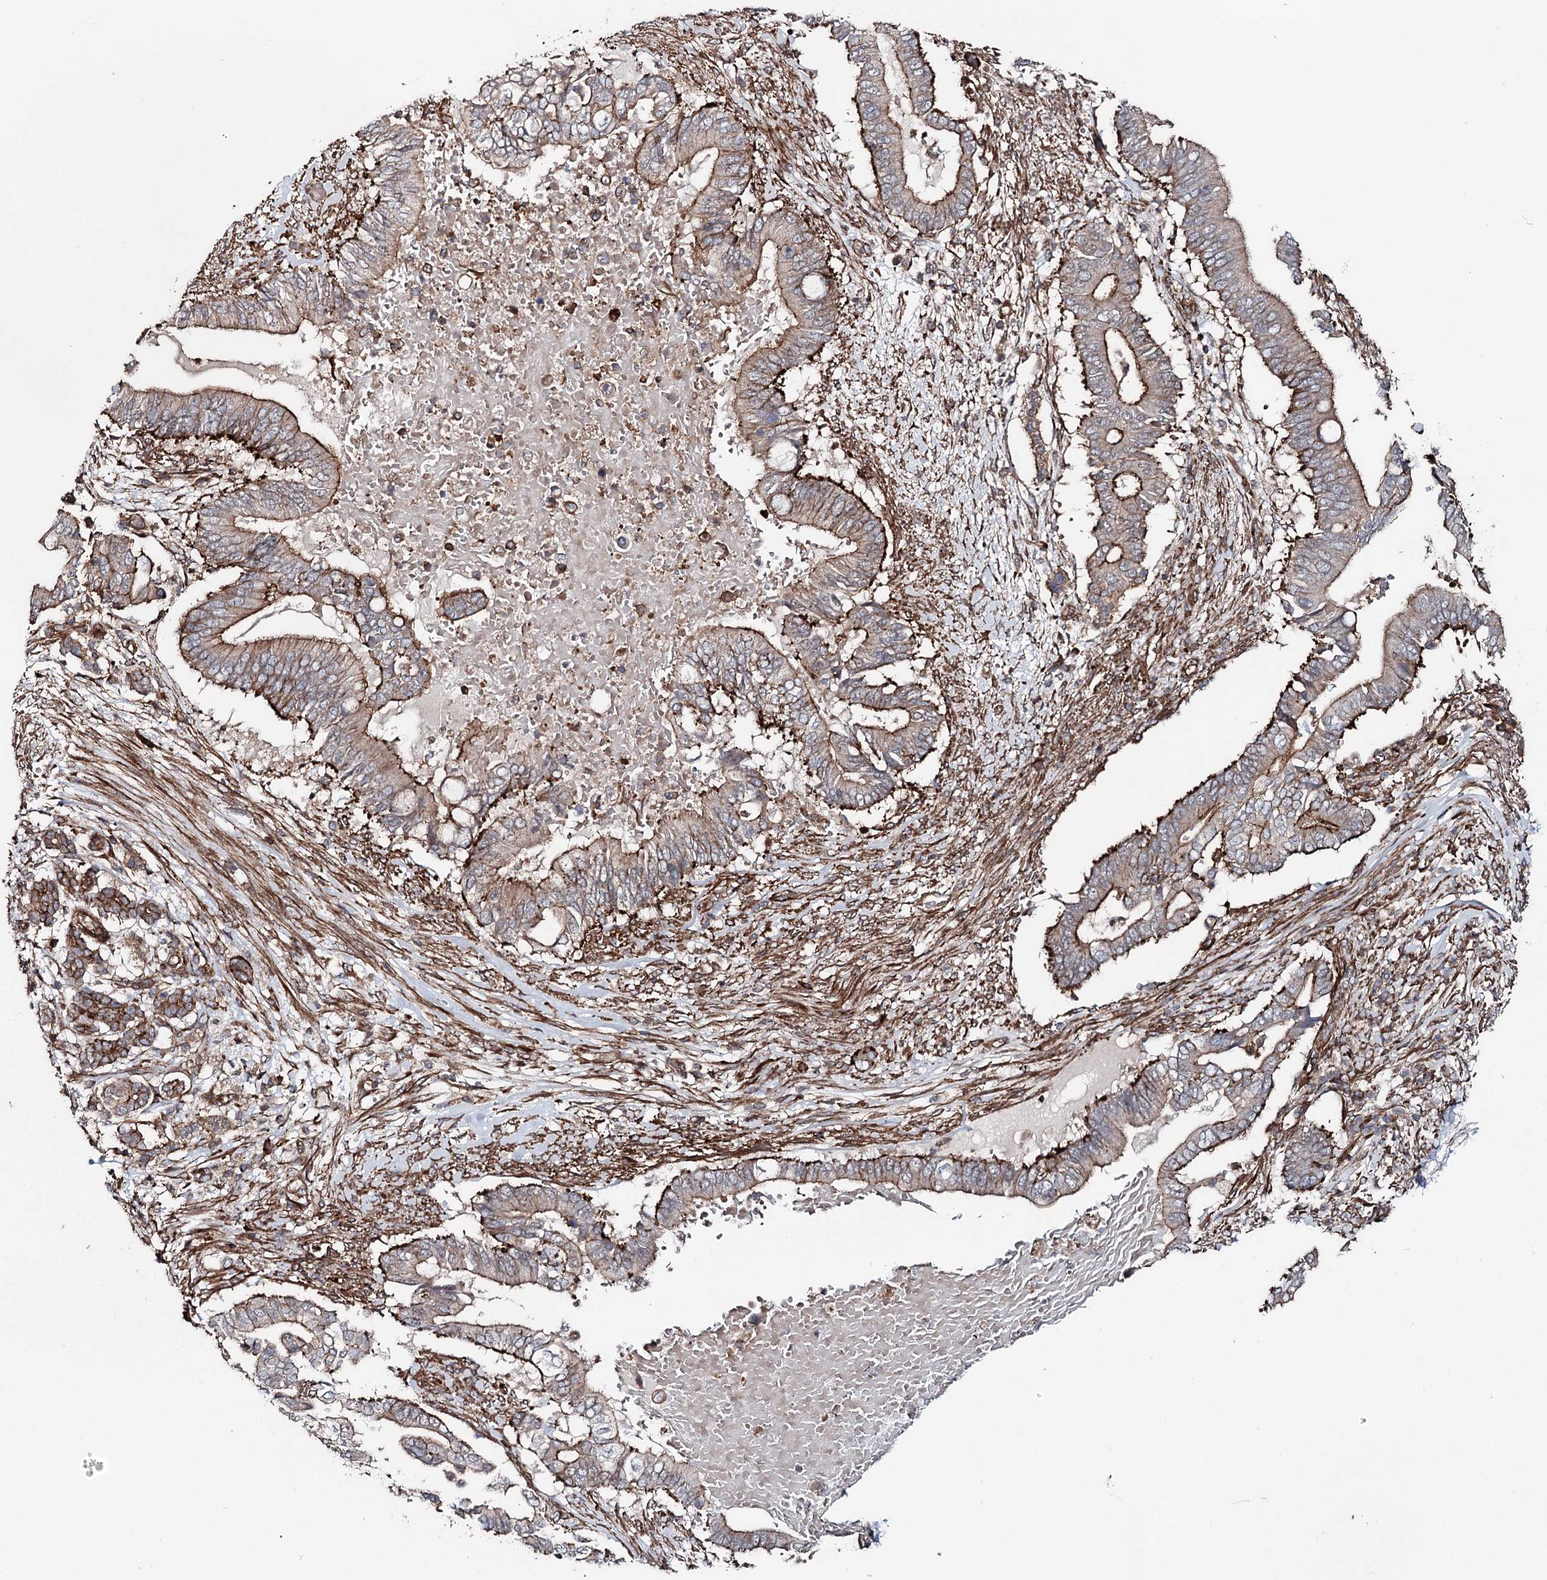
{"staining": {"intensity": "strong", "quantity": ">75%", "location": "cytoplasmic/membranous"}, "tissue": "pancreatic cancer", "cell_type": "Tumor cells", "image_type": "cancer", "snomed": [{"axis": "morphology", "description": "Adenocarcinoma, NOS"}, {"axis": "topography", "description": "Pancreas"}], "caption": "Immunohistochemical staining of pancreatic cancer (adenocarcinoma) demonstrates high levels of strong cytoplasmic/membranous expression in approximately >75% of tumor cells.", "gene": "ITFG2", "patient": {"sex": "male", "age": 68}}